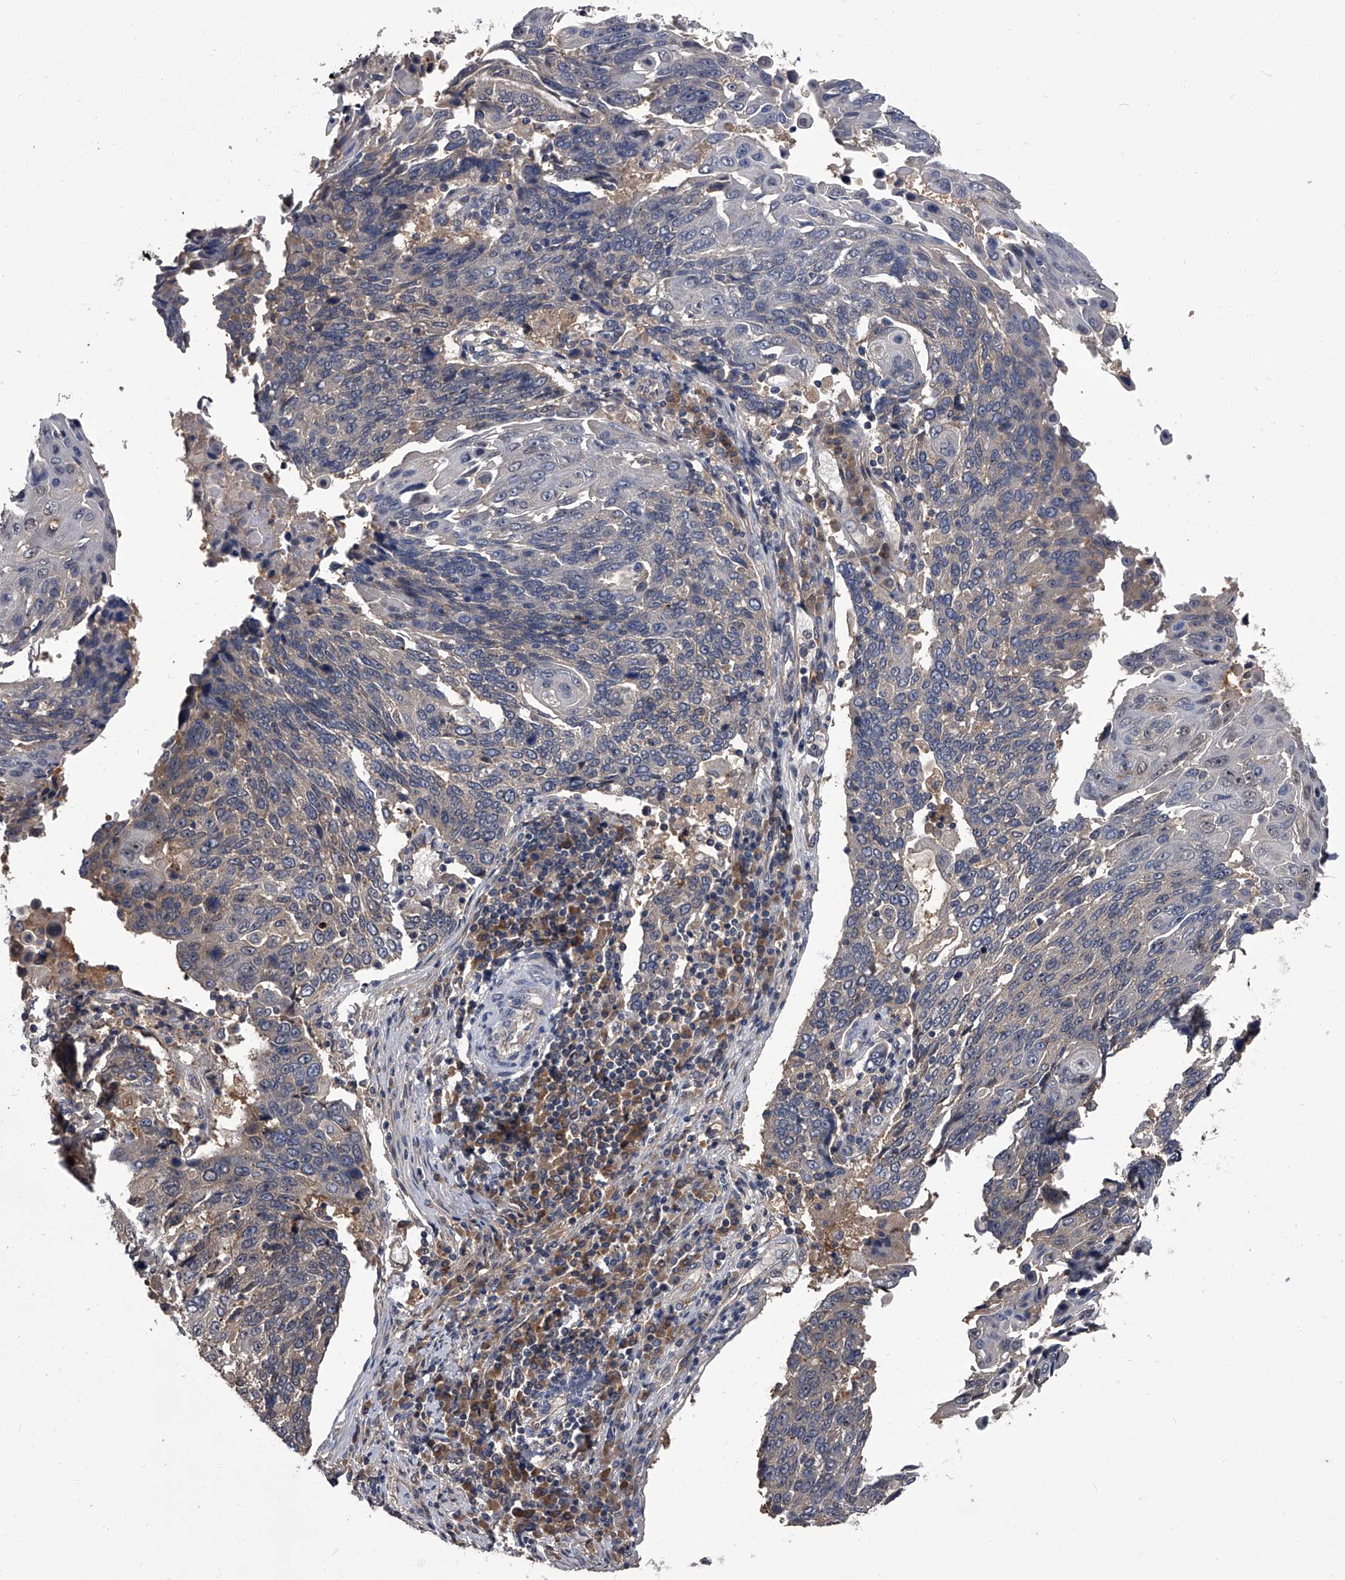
{"staining": {"intensity": "negative", "quantity": "none", "location": "none"}, "tissue": "lung cancer", "cell_type": "Tumor cells", "image_type": "cancer", "snomed": [{"axis": "morphology", "description": "Squamous cell carcinoma, NOS"}, {"axis": "topography", "description": "Lung"}], "caption": "High power microscopy photomicrograph of an IHC image of squamous cell carcinoma (lung), revealing no significant expression in tumor cells.", "gene": "SLC18B1", "patient": {"sex": "male", "age": 66}}